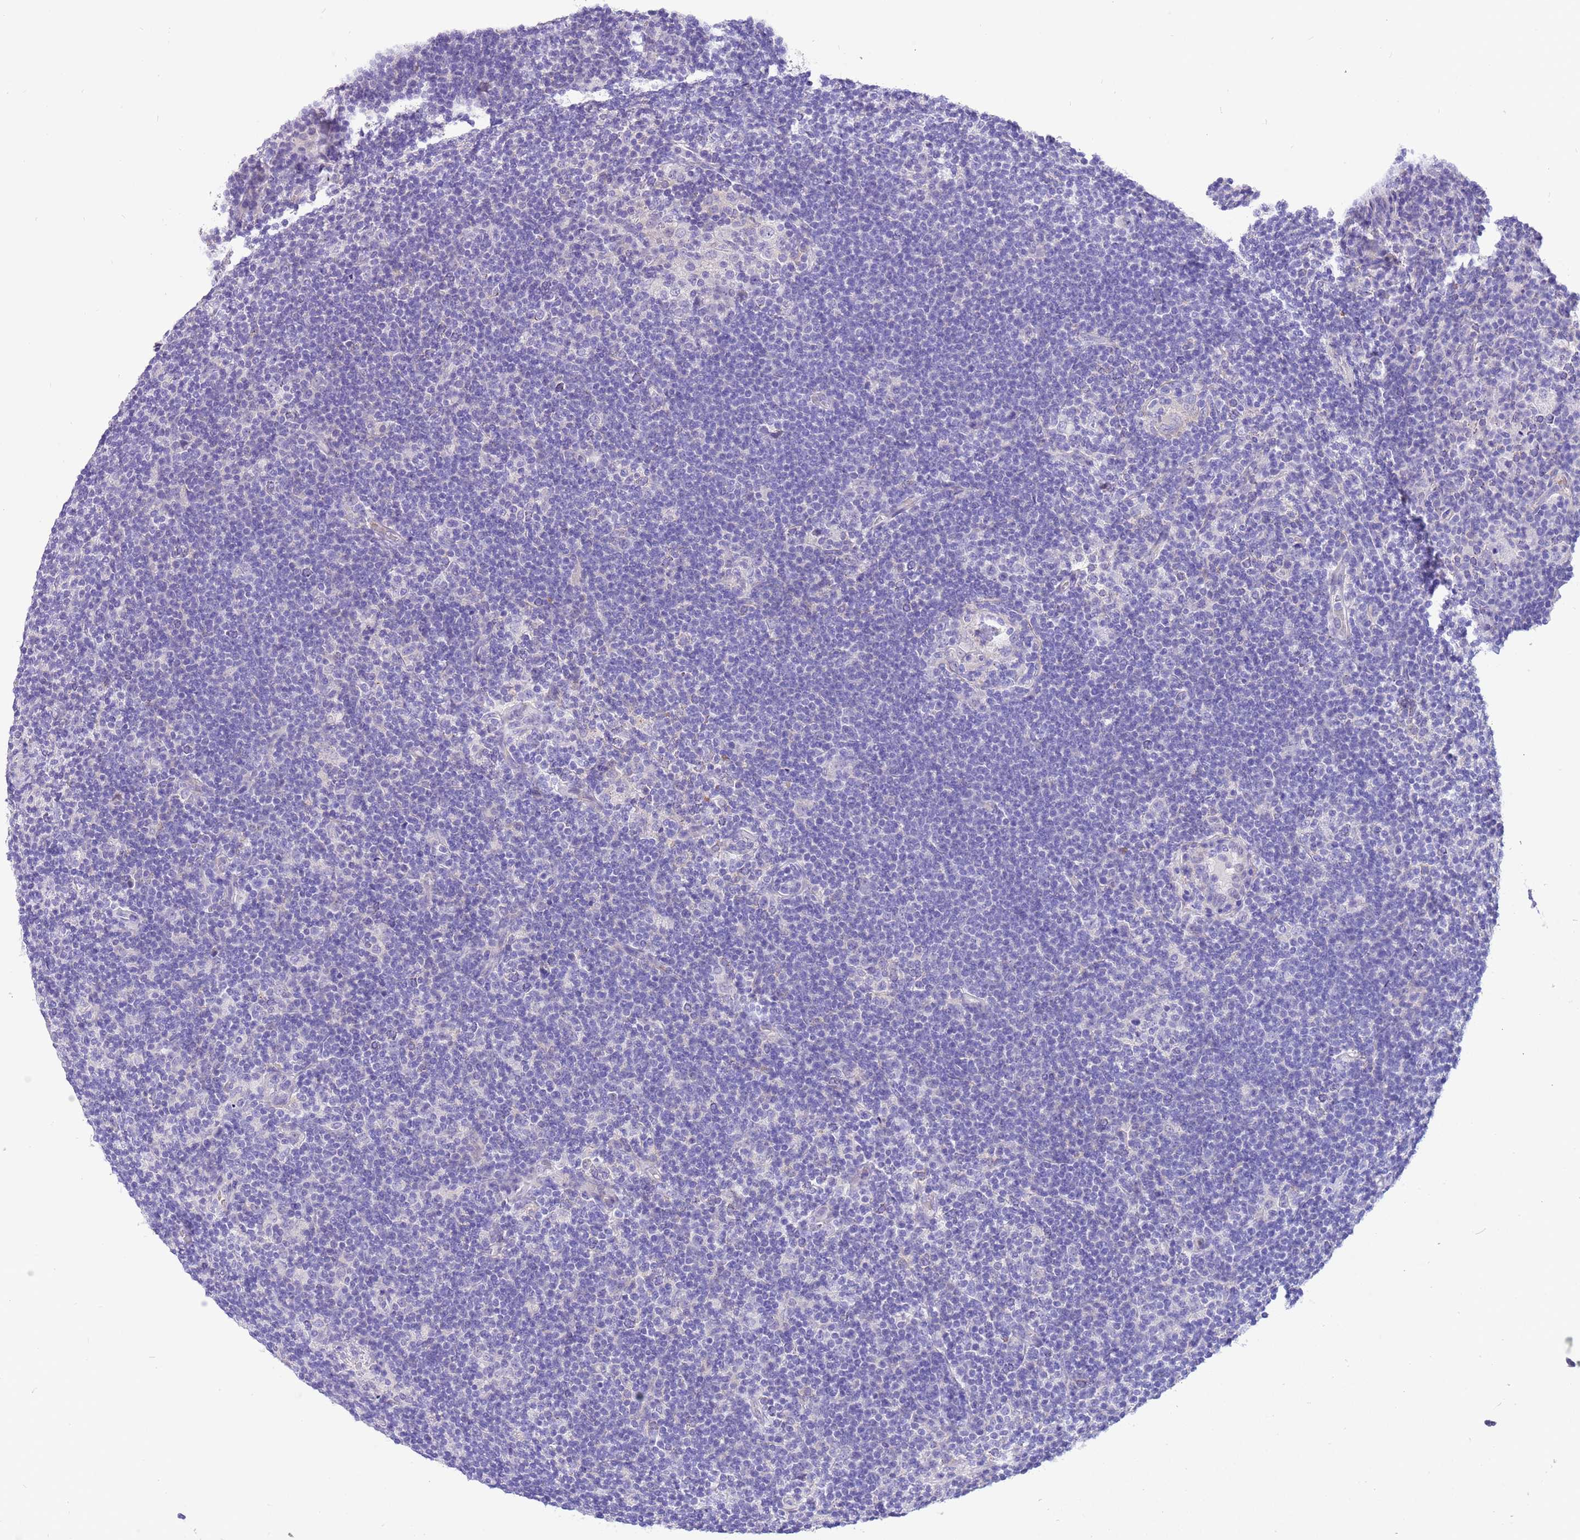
{"staining": {"intensity": "negative", "quantity": "none", "location": "none"}, "tissue": "lymphoma", "cell_type": "Tumor cells", "image_type": "cancer", "snomed": [{"axis": "morphology", "description": "Hodgkin's disease, NOS"}, {"axis": "topography", "description": "Lymph node"}], "caption": "This micrograph is of lymphoma stained with IHC to label a protein in brown with the nuclei are counter-stained blue. There is no positivity in tumor cells.", "gene": "KBTBD3", "patient": {"sex": "female", "age": 57}}